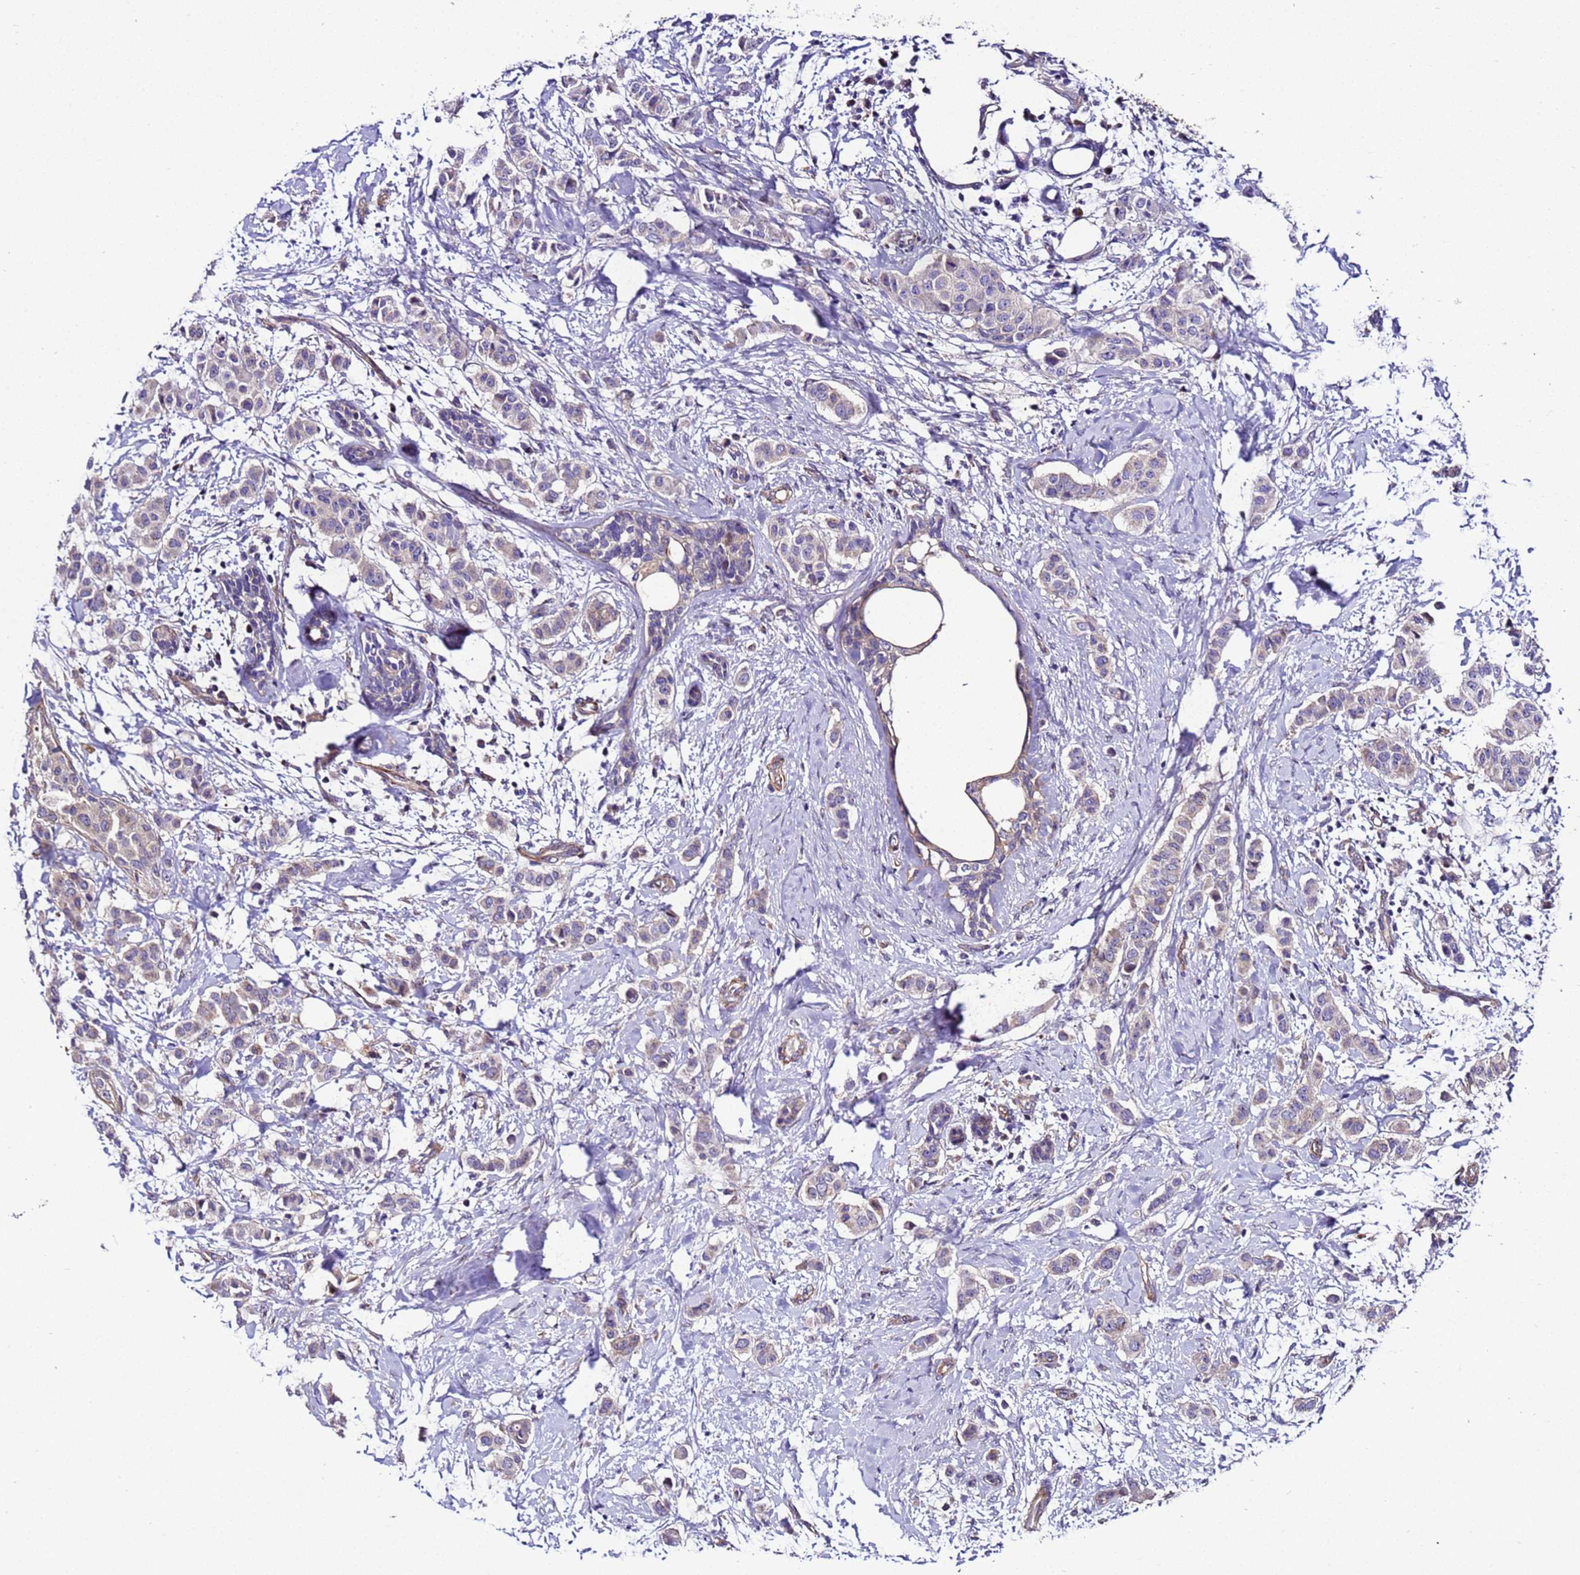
{"staining": {"intensity": "weak", "quantity": "25%-75%", "location": "cytoplasmic/membranous"}, "tissue": "breast cancer", "cell_type": "Tumor cells", "image_type": "cancer", "snomed": [{"axis": "morphology", "description": "Duct carcinoma"}, {"axis": "topography", "description": "Breast"}], "caption": "Immunohistochemical staining of human breast cancer (invasive ductal carcinoma) shows weak cytoplasmic/membranous protein positivity in approximately 25%-75% of tumor cells.", "gene": "ZNF417", "patient": {"sex": "female", "age": 40}}